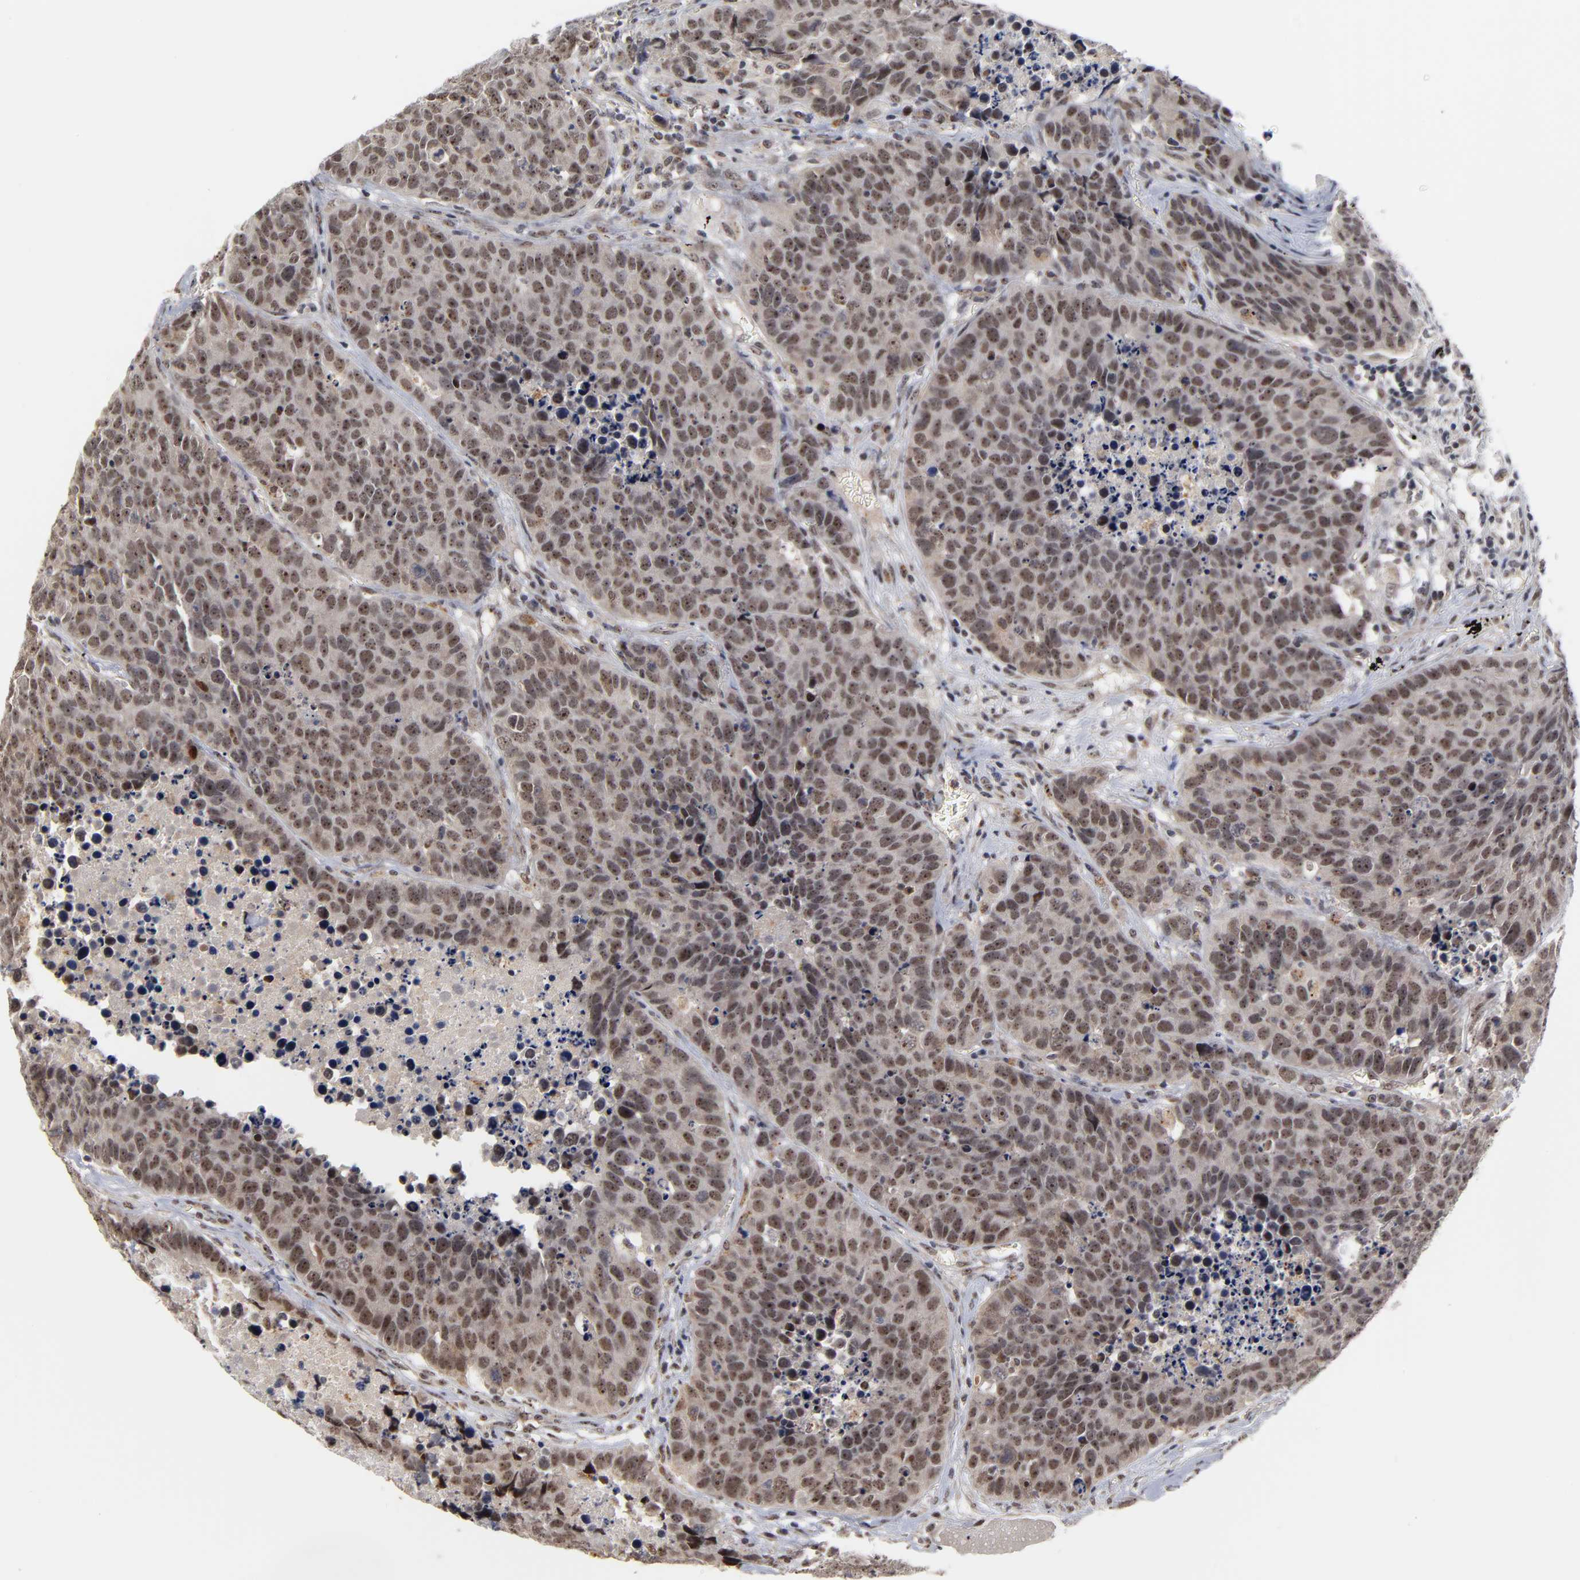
{"staining": {"intensity": "weak", "quantity": ">75%", "location": "nuclear"}, "tissue": "carcinoid", "cell_type": "Tumor cells", "image_type": "cancer", "snomed": [{"axis": "morphology", "description": "Carcinoid, malignant, NOS"}, {"axis": "topography", "description": "Lung"}], "caption": "The image displays a brown stain indicating the presence of a protein in the nuclear of tumor cells in carcinoid (malignant).", "gene": "ZNF419", "patient": {"sex": "male", "age": 60}}